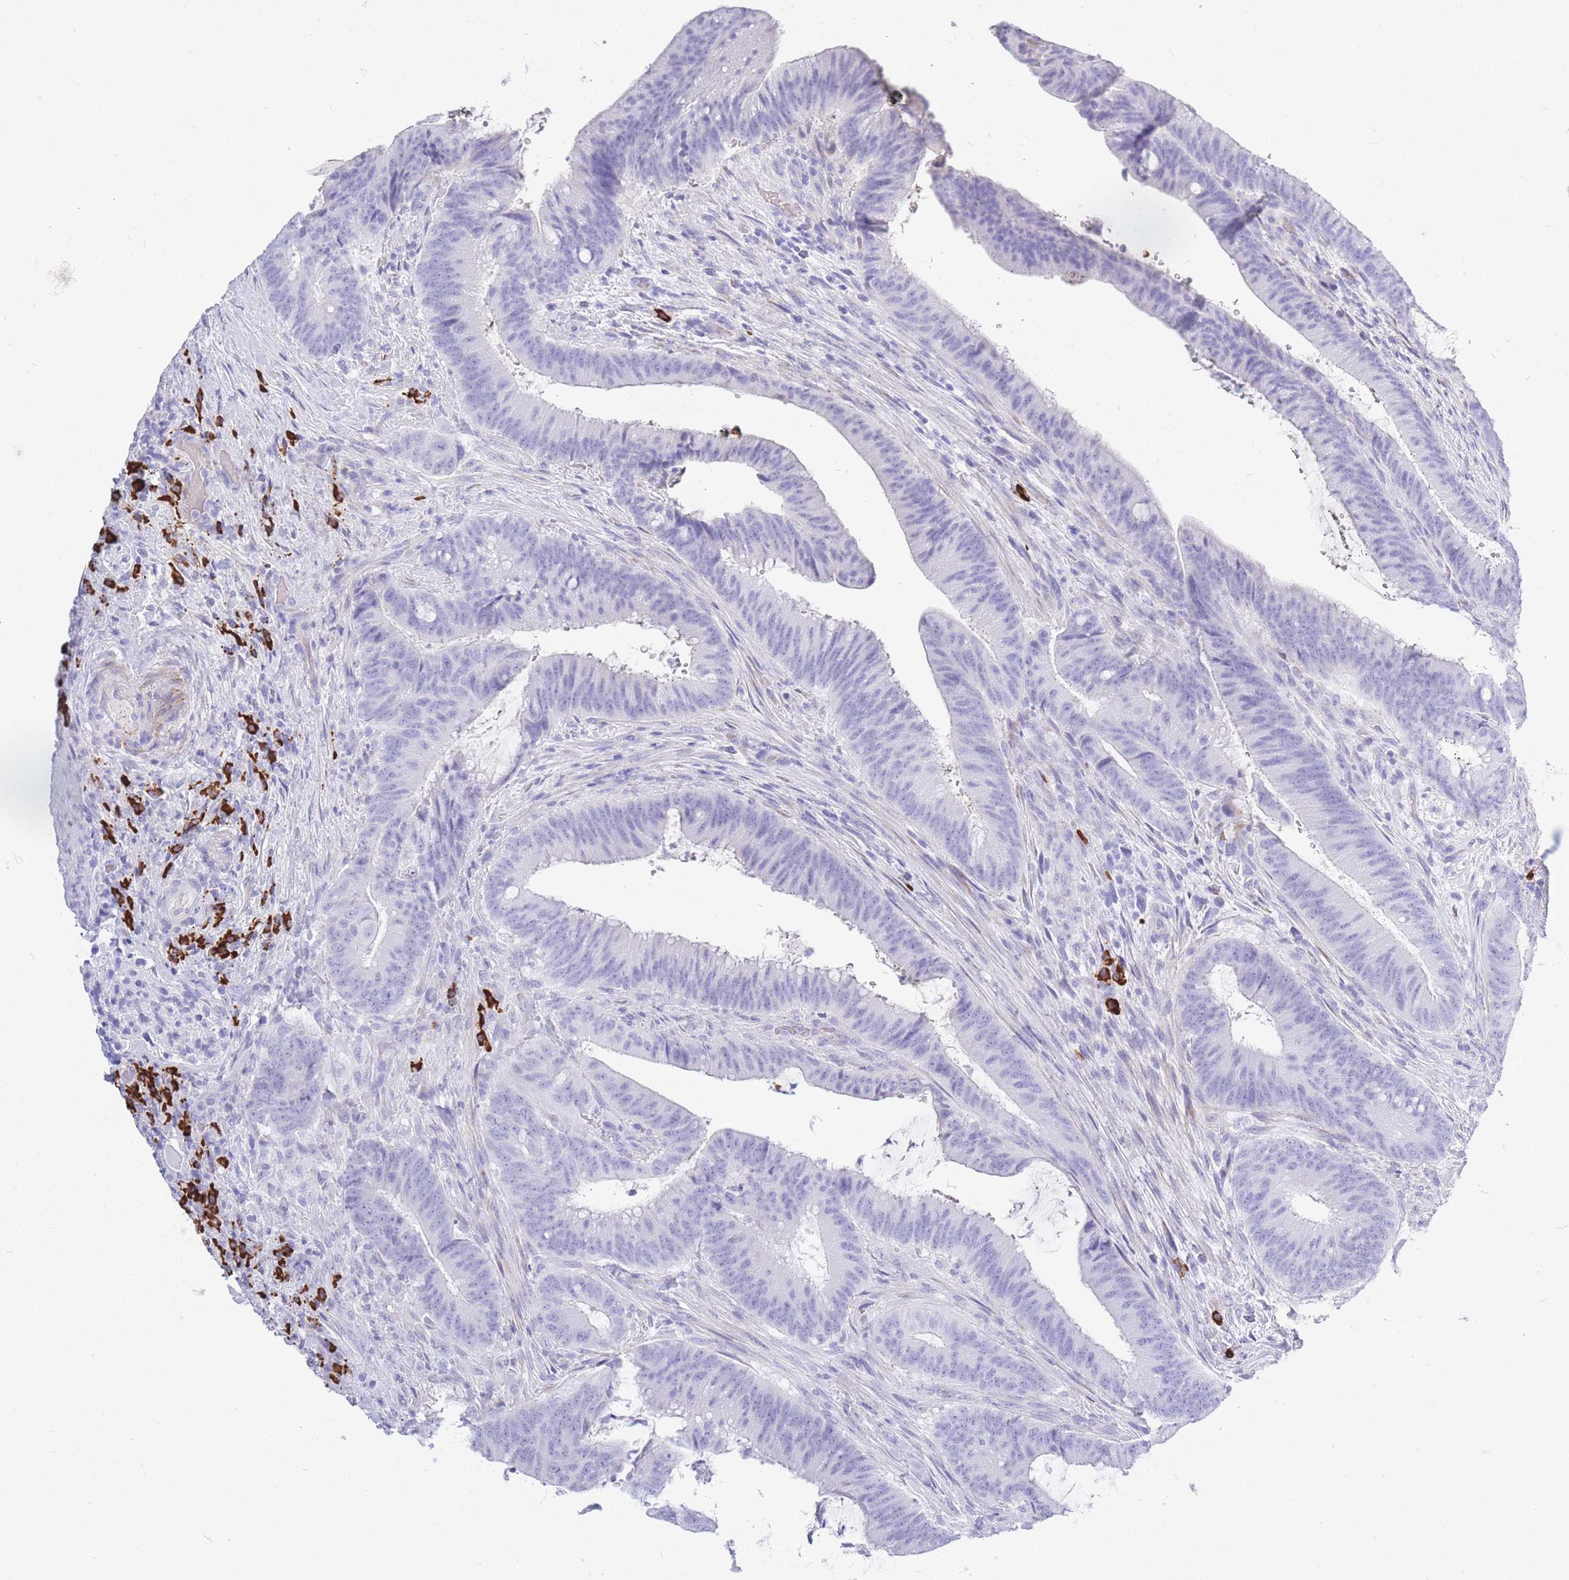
{"staining": {"intensity": "negative", "quantity": "none", "location": "none"}, "tissue": "colorectal cancer", "cell_type": "Tumor cells", "image_type": "cancer", "snomed": [{"axis": "morphology", "description": "Adenocarcinoma, NOS"}, {"axis": "topography", "description": "Colon"}], "caption": "Photomicrograph shows no significant protein staining in tumor cells of colorectal cancer.", "gene": "ZFP62", "patient": {"sex": "female", "age": 43}}